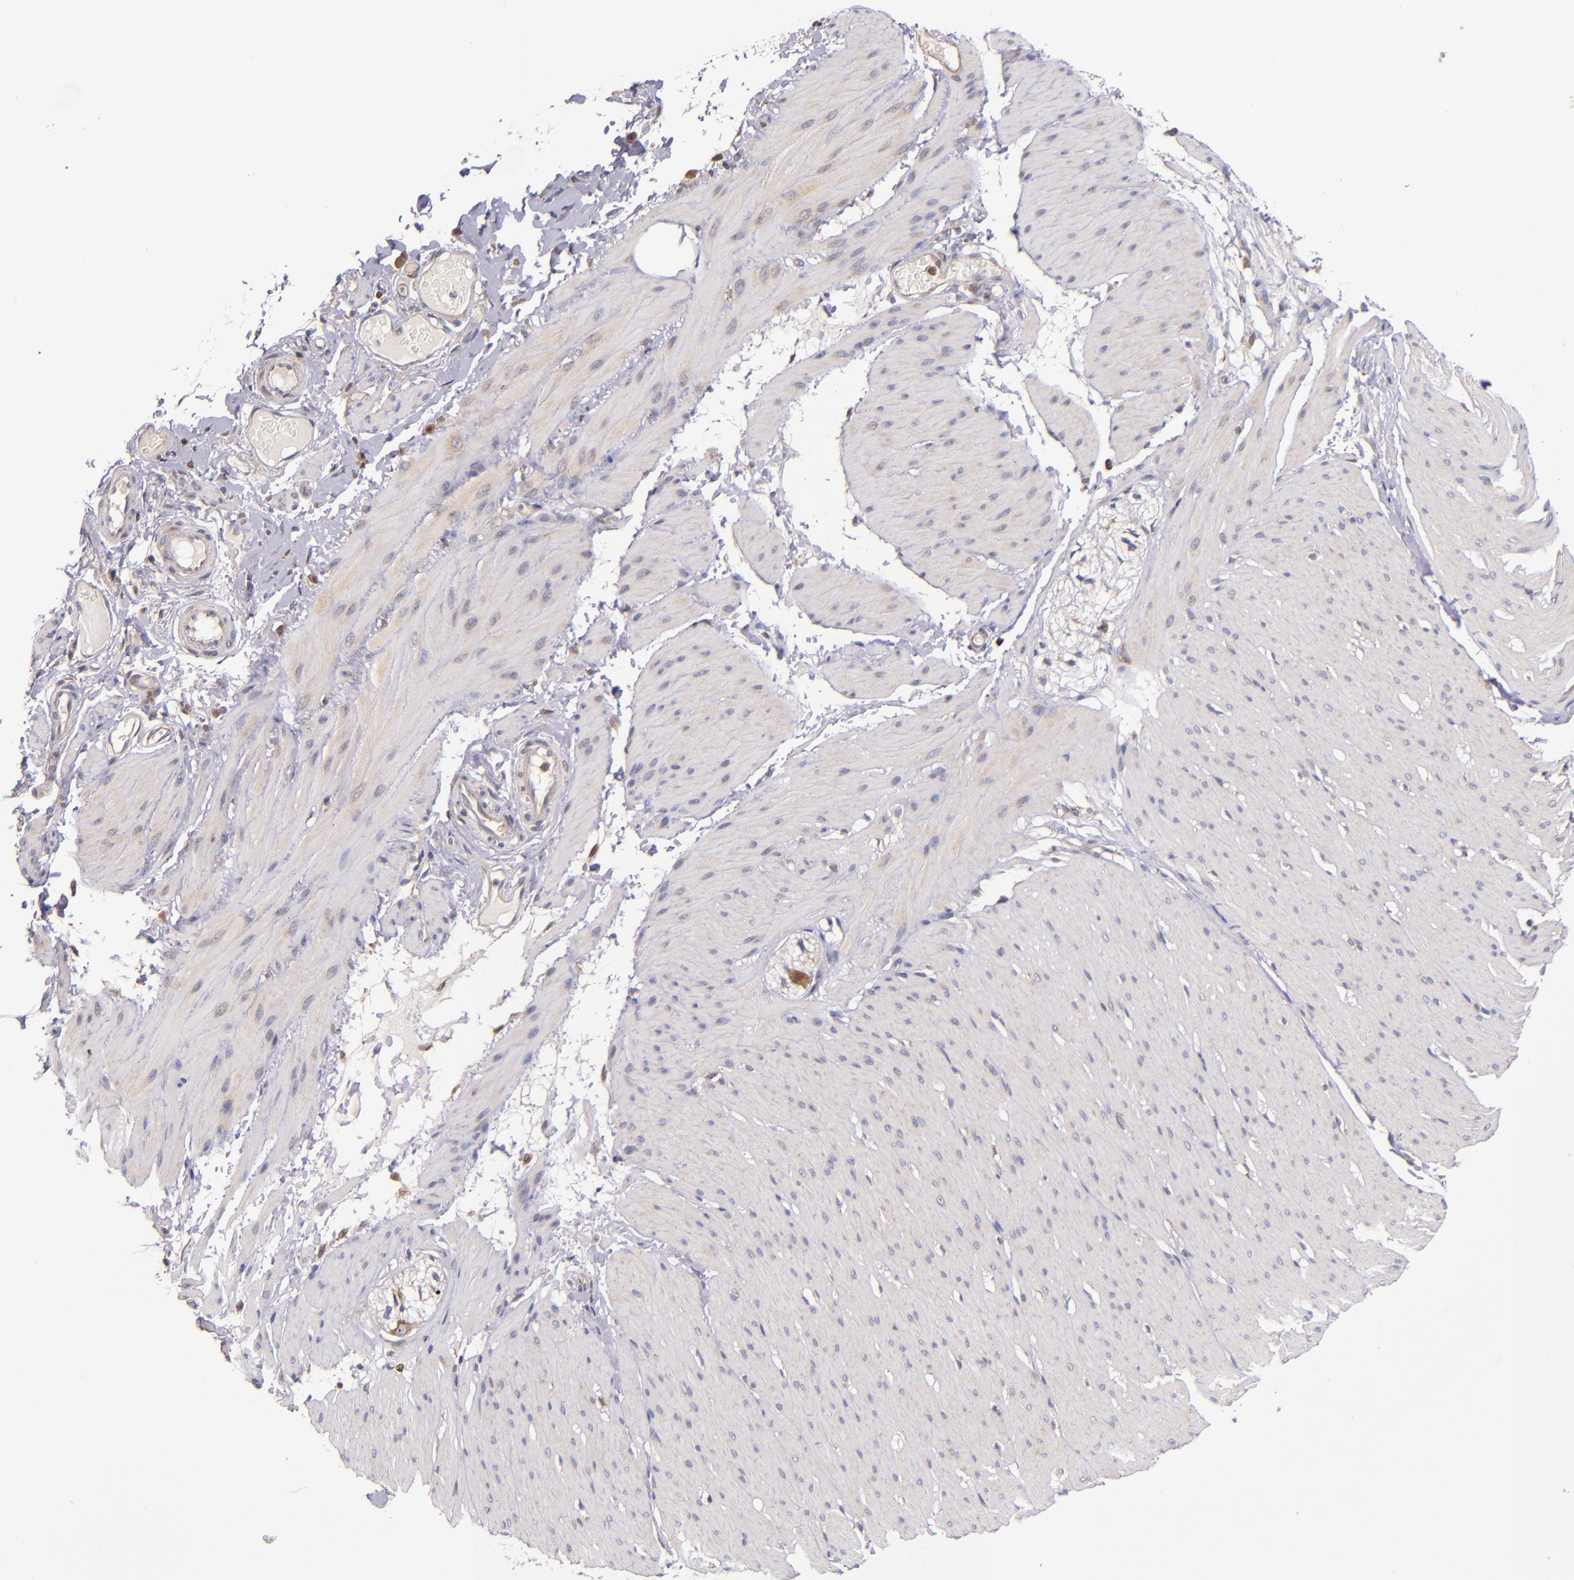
{"staining": {"intensity": "negative", "quantity": "none", "location": "none"}, "tissue": "smooth muscle", "cell_type": "Smooth muscle cells", "image_type": "normal", "snomed": [{"axis": "morphology", "description": "Normal tissue, NOS"}, {"axis": "topography", "description": "Smooth muscle"}, {"axis": "topography", "description": "Colon"}], "caption": "Immunohistochemical staining of benign human smooth muscle reveals no significant expression in smooth muscle cells. (IHC, brightfield microscopy, high magnification).", "gene": "EIF4ENIF1", "patient": {"sex": "male", "age": 67}}